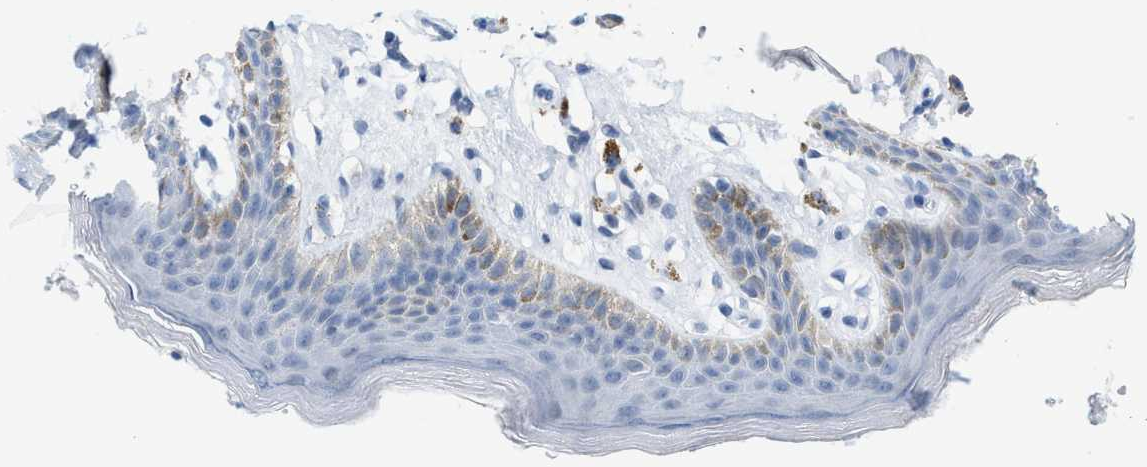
{"staining": {"intensity": "moderate", "quantity": "<25%", "location": "cytoplasmic/membranous"}, "tissue": "skin", "cell_type": "Epidermal cells", "image_type": "normal", "snomed": [{"axis": "morphology", "description": "Normal tissue, NOS"}, {"axis": "topography", "description": "Vulva"}], "caption": "Skin stained with DAB IHC shows low levels of moderate cytoplasmic/membranous expression in approximately <25% of epidermal cells.", "gene": "KIFC3", "patient": {"sex": "female", "age": 66}}